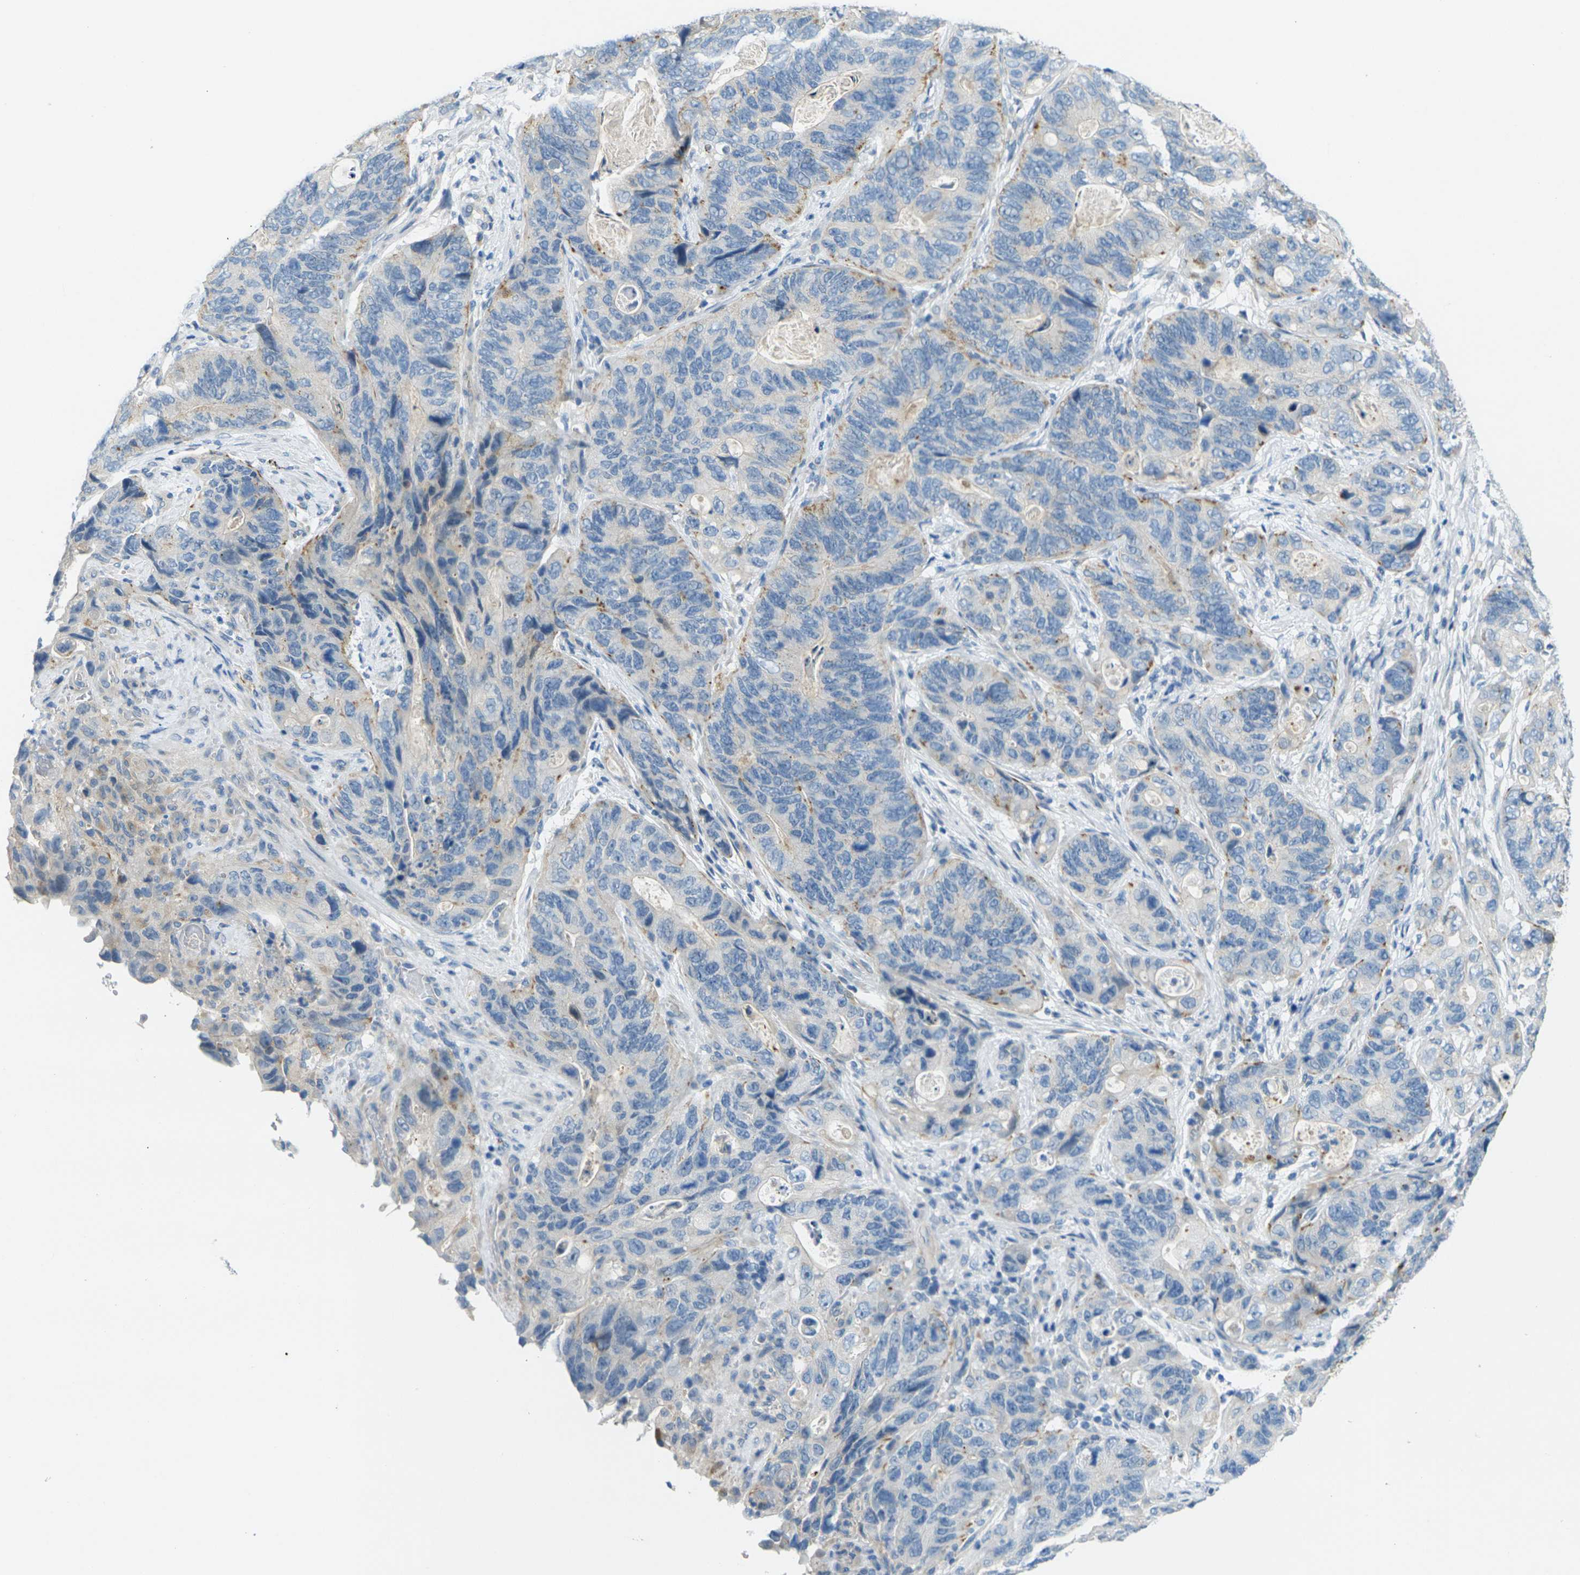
{"staining": {"intensity": "weak", "quantity": "25%-75%", "location": "cytoplasmic/membranous"}, "tissue": "stomach cancer", "cell_type": "Tumor cells", "image_type": "cancer", "snomed": [{"axis": "morphology", "description": "Adenocarcinoma, NOS"}, {"axis": "topography", "description": "Stomach"}], "caption": "Immunohistochemistry (IHC) staining of stomach cancer (adenocarcinoma), which displays low levels of weak cytoplasmic/membranous positivity in about 25%-75% of tumor cells indicating weak cytoplasmic/membranous protein positivity. The staining was performed using DAB (brown) for protein detection and nuclei were counterstained in hematoxylin (blue).", "gene": "CYP2C8", "patient": {"sex": "female", "age": 89}}